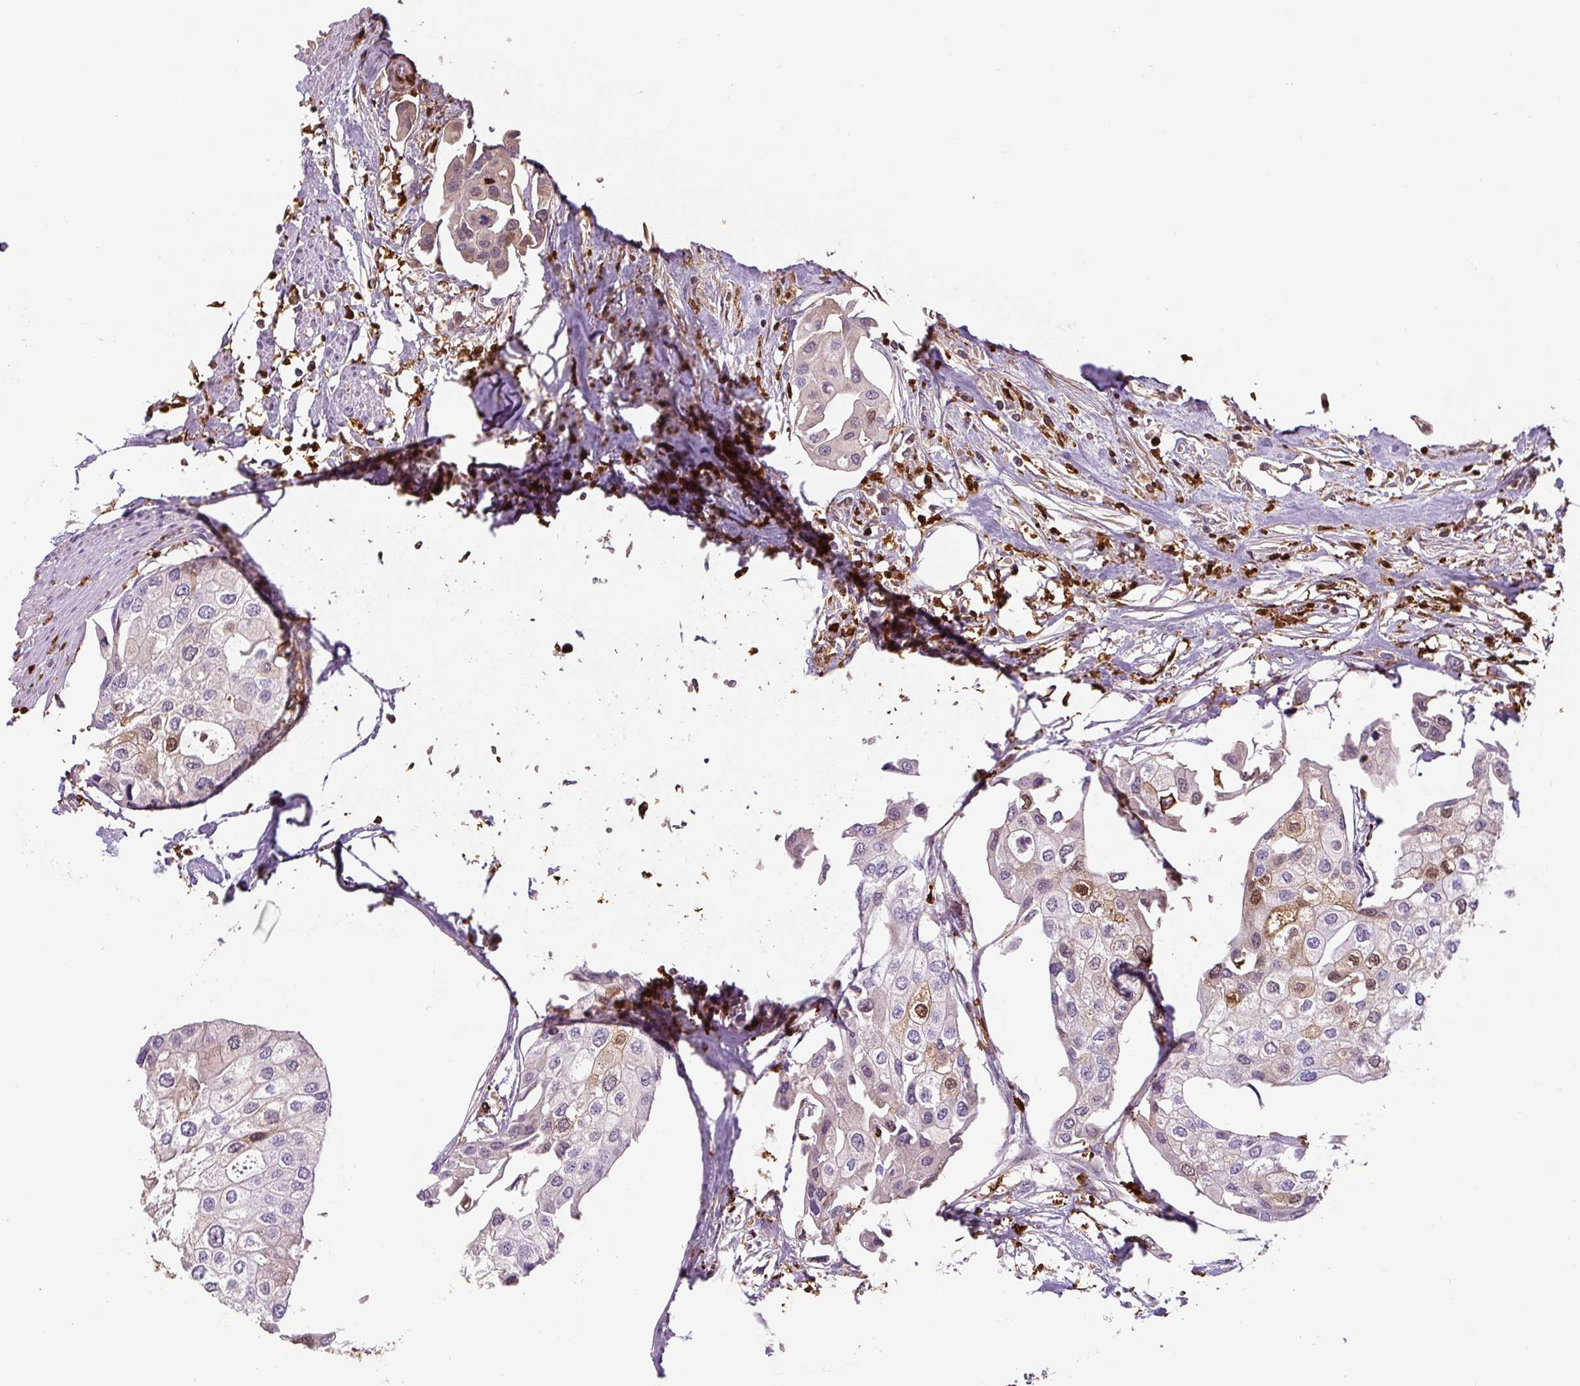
{"staining": {"intensity": "moderate", "quantity": "<25%", "location": "cytoplasmic/membranous,nuclear"}, "tissue": "urothelial cancer", "cell_type": "Tumor cells", "image_type": "cancer", "snomed": [{"axis": "morphology", "description": "Urothelial carcinoma, High grade"}, {"axis": "topography", "description": "Urinary bladder"}], "caption": "Immunohistochemistry (IHC) photomicrograph of neoplastic tissue: urothelial carcinoma (high-grade) stained using IHC reveals low levels of moderate protein expression localized specifically in the cytoplasmic/membranous and nuclear of tumor cells, appearing as a cytoplasmic/membranous and nuclear brown color.", "gene": "S100A4", "patient": {"sex": "male", "age": 64}}